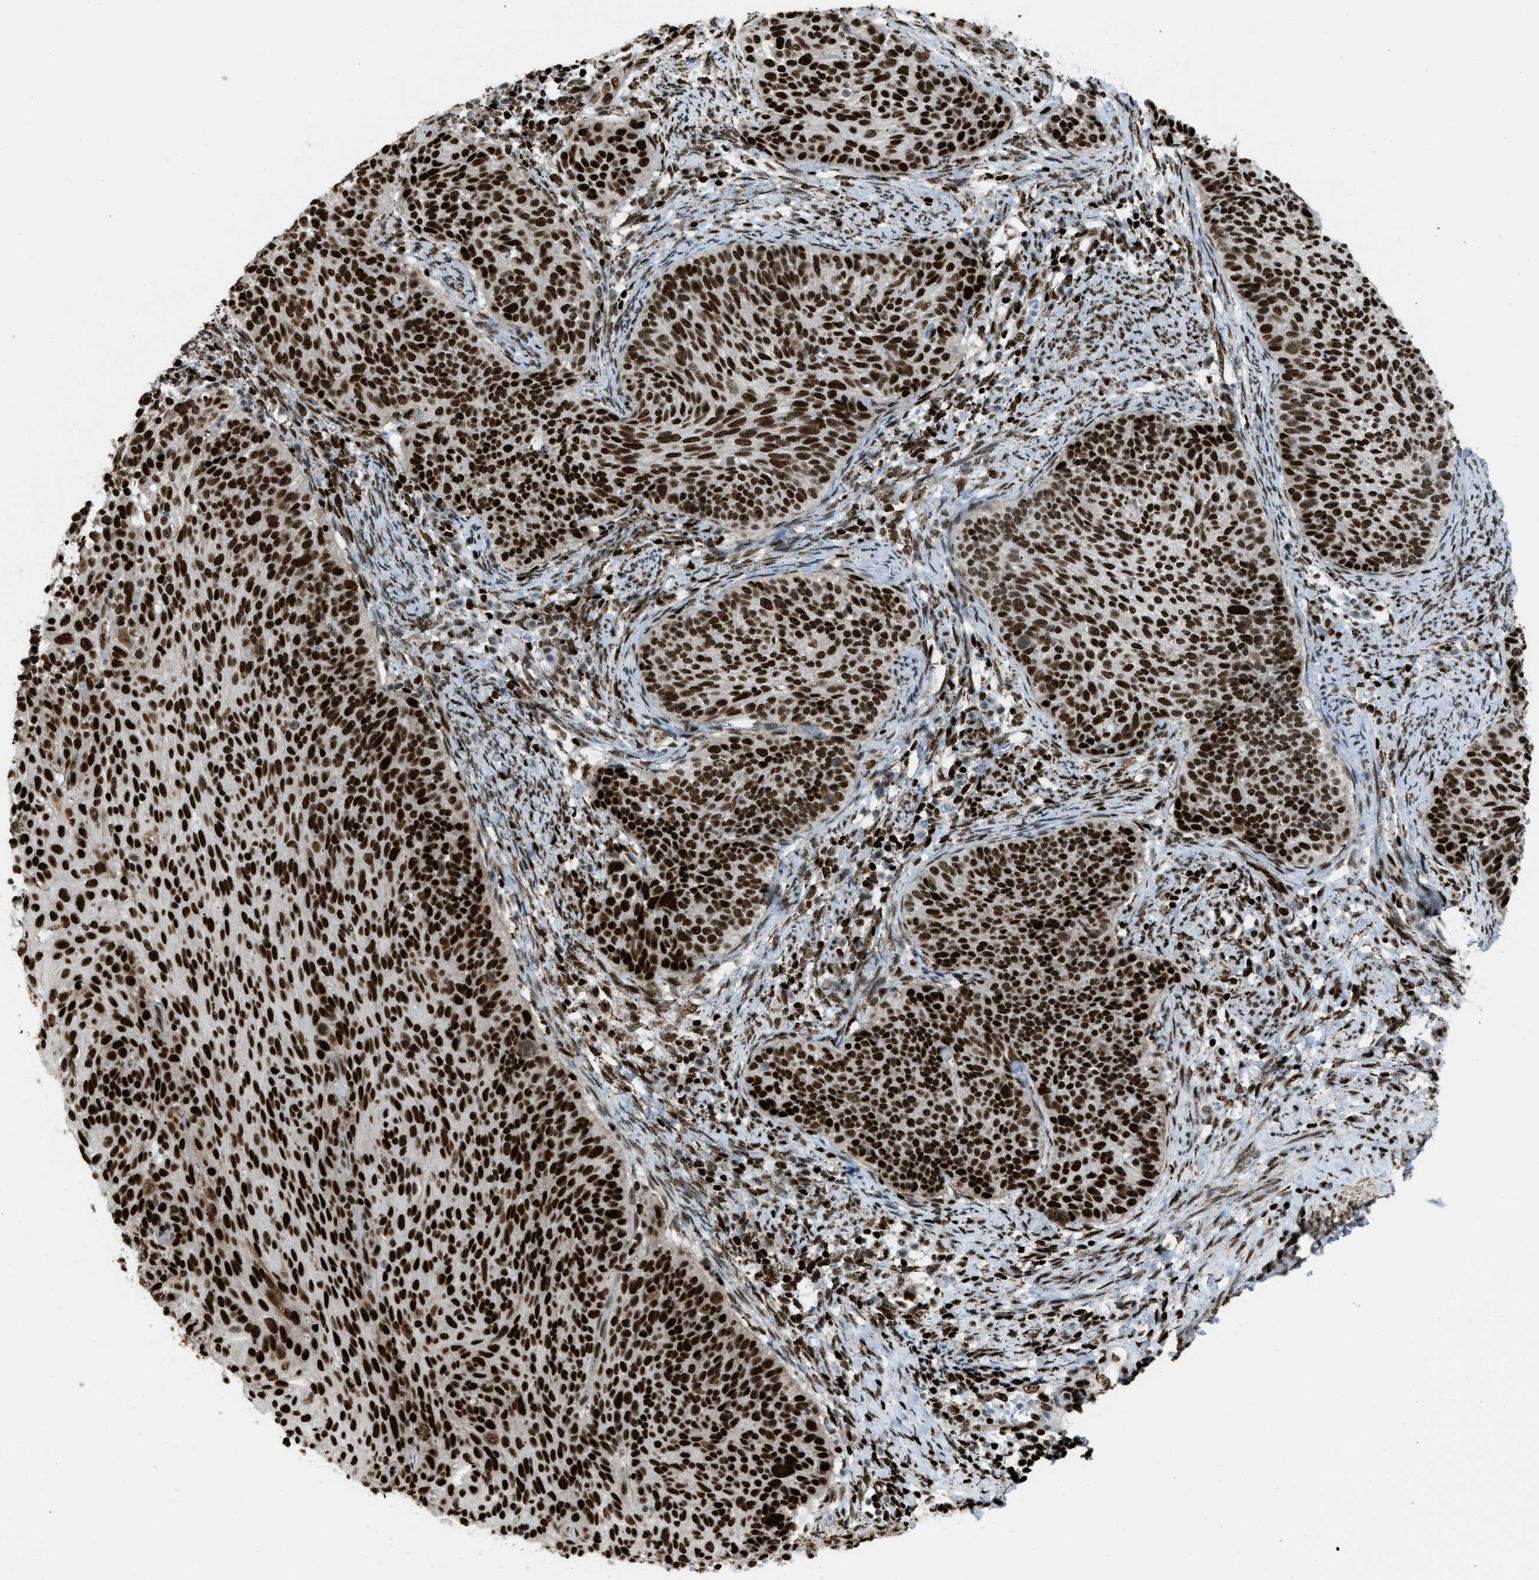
{"staining": {"intensity": "strong", "quantity": ">75%", "location": "nuclear"}, "tissue": "cervical cancer", "cell_type": "Tumor cells", "image_type": "cancer", "snomed": [{"axis": "morphology", "description": "Squamous cell carcinoma, NOS"}, {"axis": "topography", "description": "Cervix"}], "caption": "Human cervical cancer (squamous cell carcinoma) stained with a brown dye exhibits strong nuclear positive staining in about >75% of tumor cells.", "gene": "SLFN5", "patient": {"sex": "female", "age": 70}}